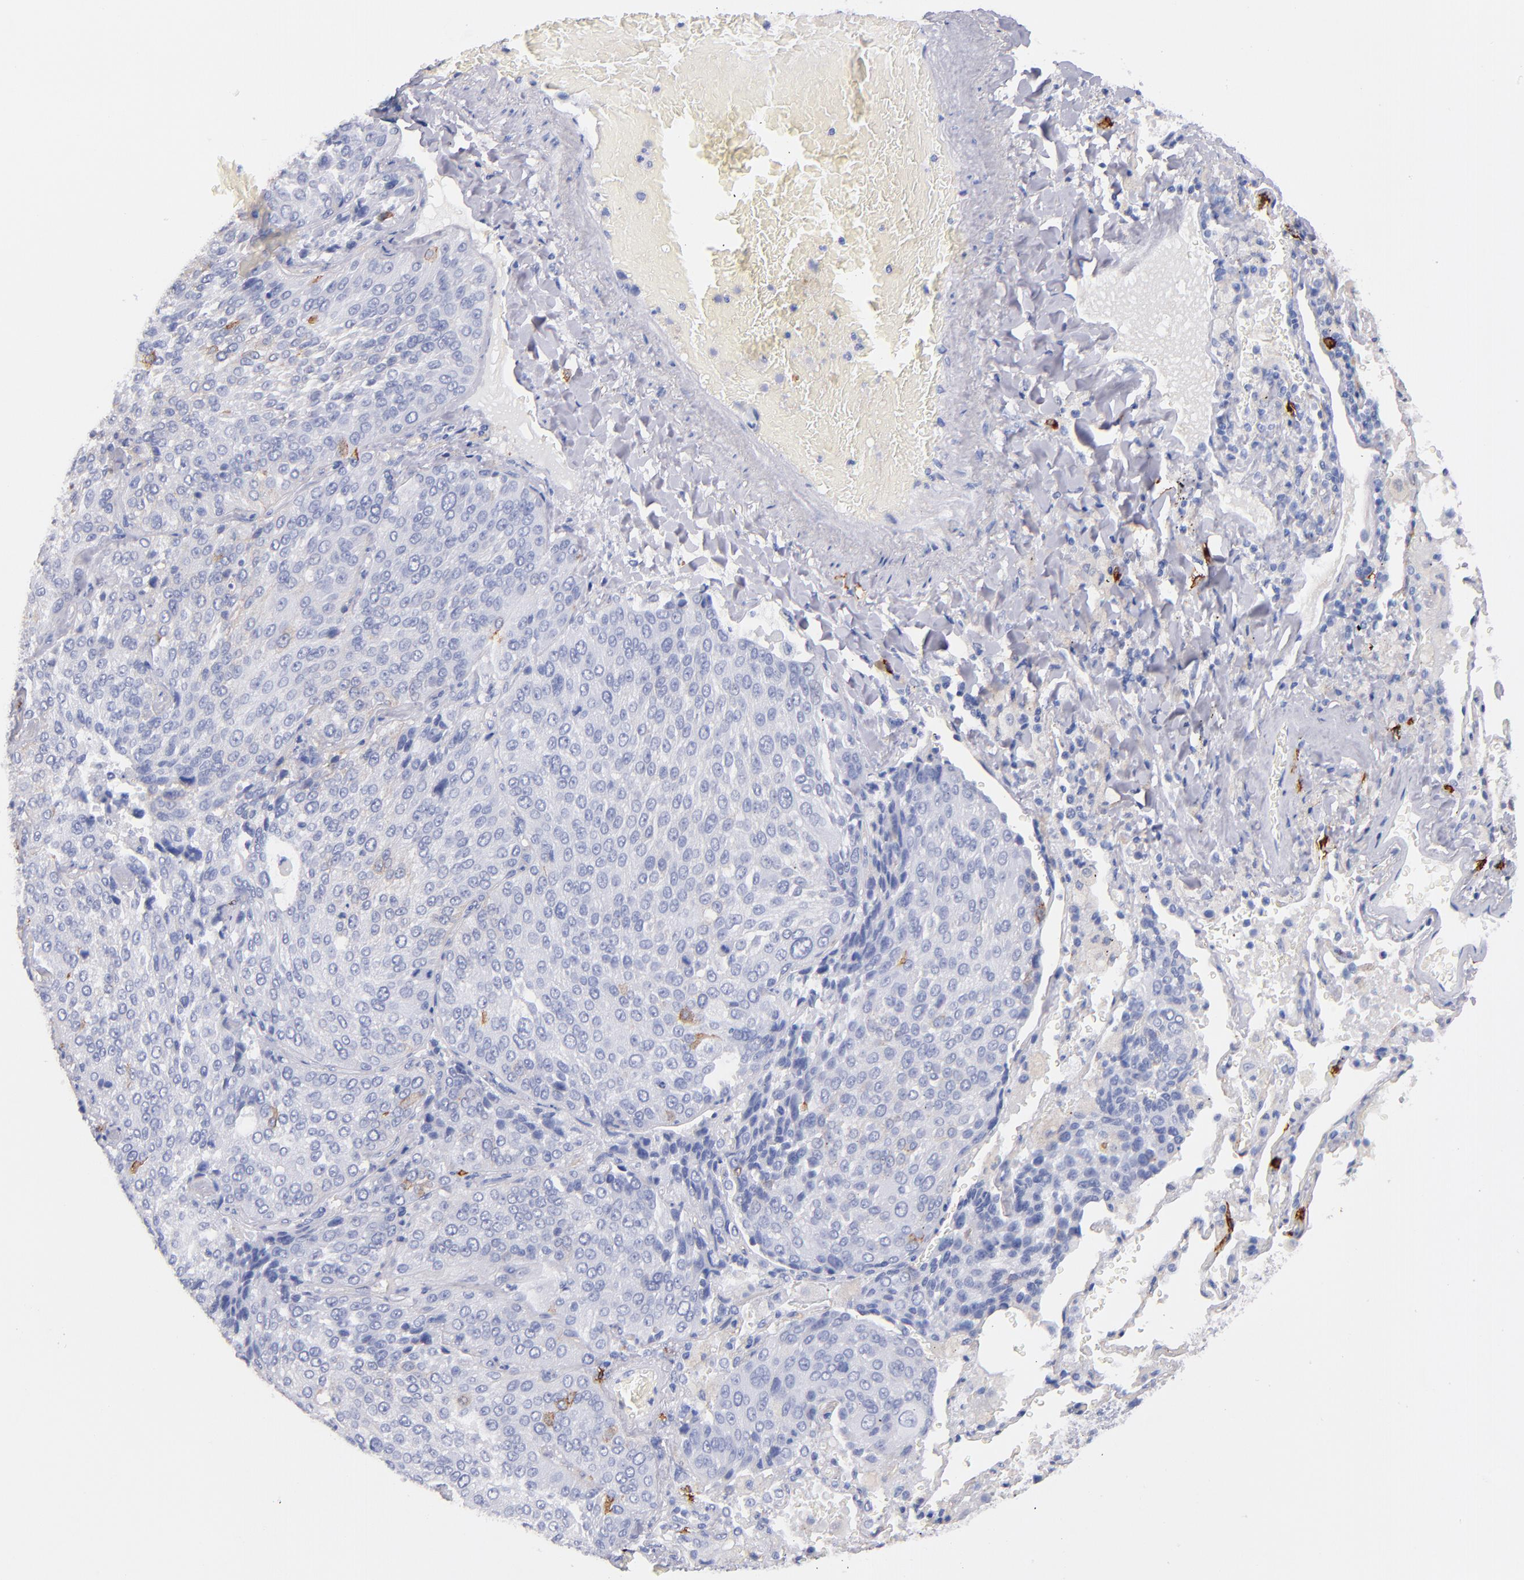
{"staining": {"intensity": "negative", "quantity": "none", "location": "none"}, "tissue": "lung cancer", "cell_type": "Tumor cells", "image_type": "cancer", "snomed": [{"axis": "morphology", "description": "Squamous cell carcinoma, NOS"}, {"axis": "topography", "description": "Lung"}], "caption": "Immunohistochemistry image of neoplastic tissue: human lung cancer (squamous cell carcinoma) stained with DAB (3,3'-diaminobenzidine) displays no significant protein expression in tumor cells. (IHC, brightfield microscopy, high magnification).", "gene": "KIT", "patient": {"sex": "male", "age": 54}}